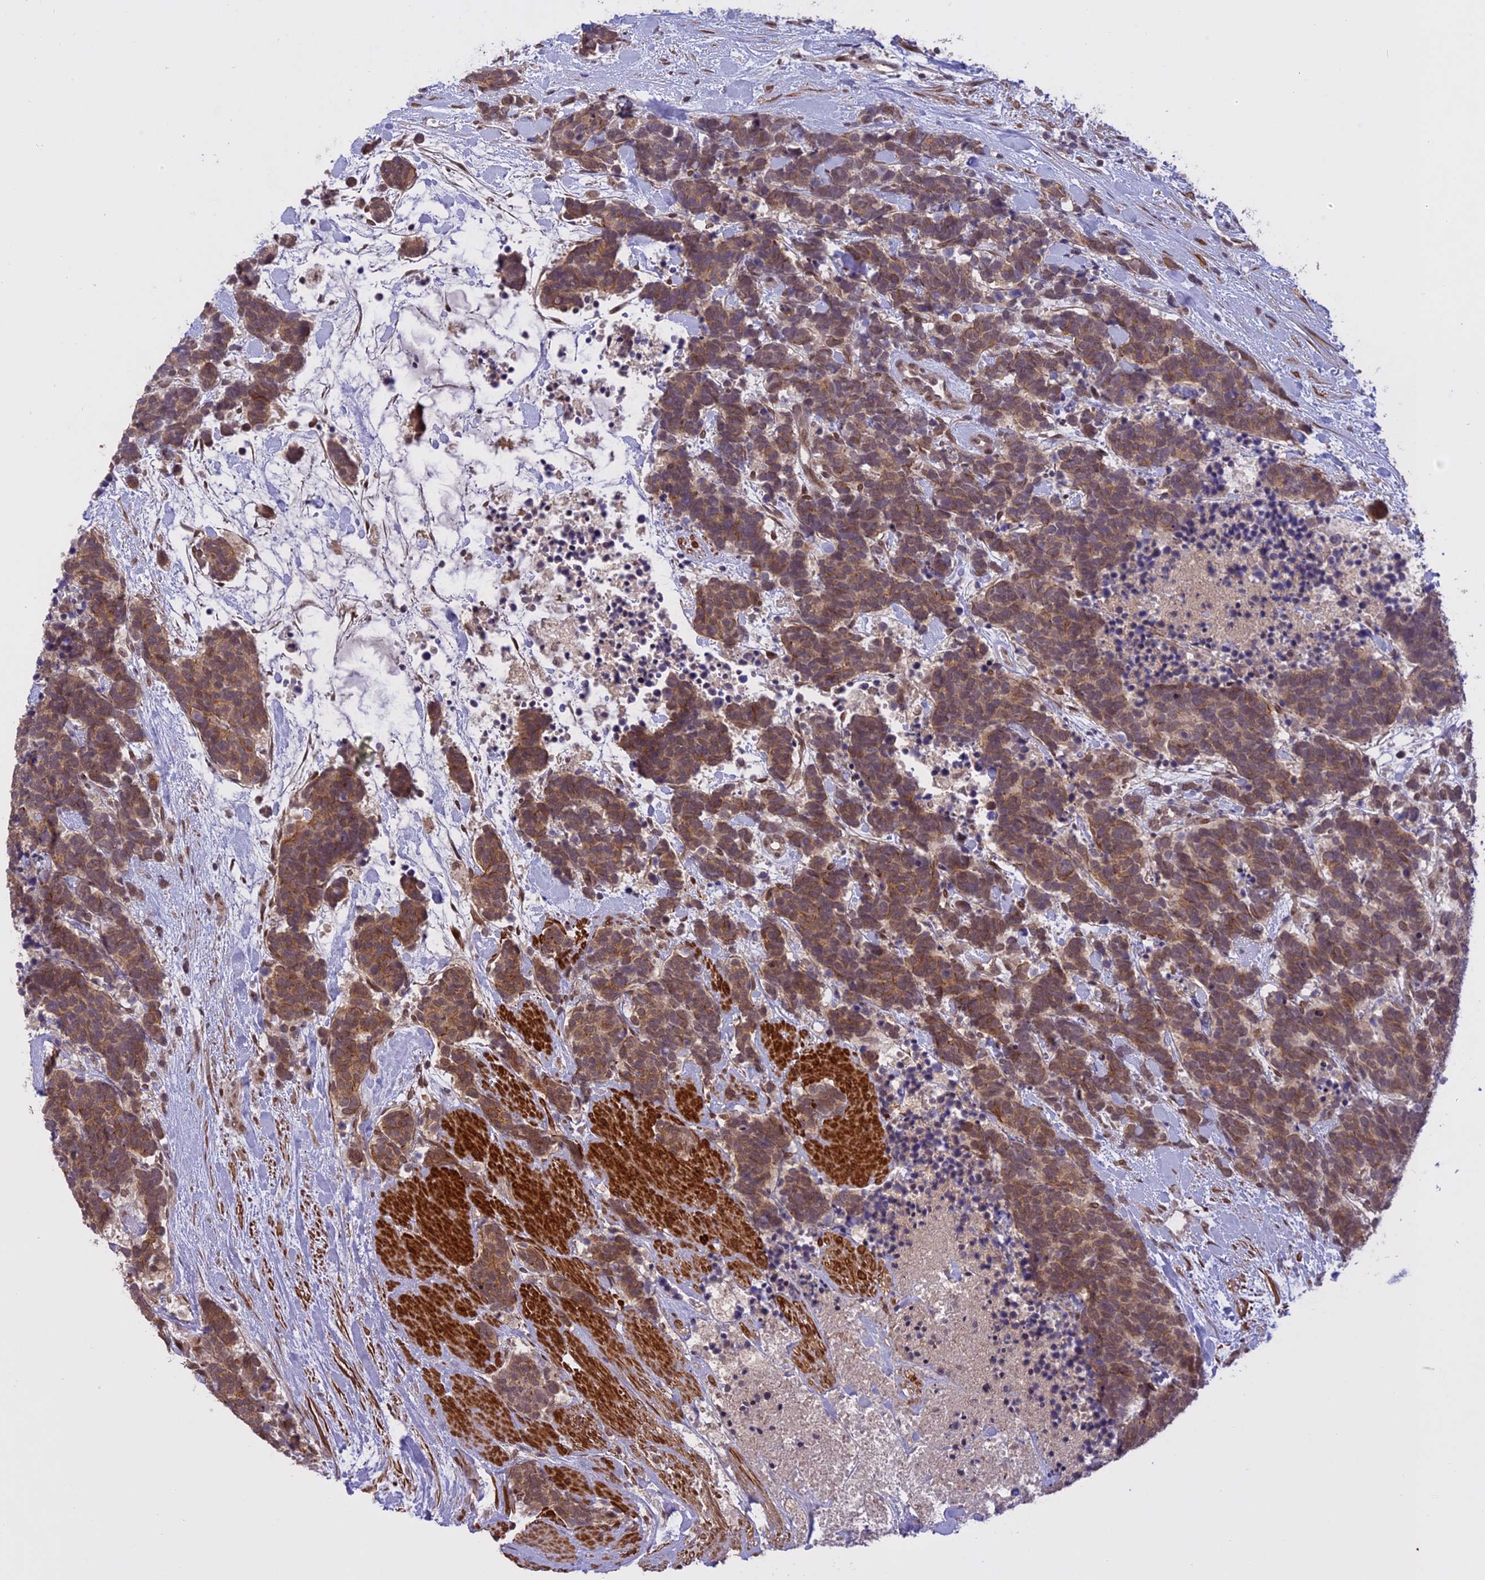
{"staining": {"intensity": "weak", "quantity": "25%-75%", "location": "cytoplasmic/membranous"}, "tissue": "carcinoid", "cell_type": "Tumor cells", "image_type": "cancer", "snomed": [{"axis": "morphology", "description": "Carcinoma, NOS"}, {"axis": "morphology", "description": "Carcinoid, malignant, NOS"}, {"axis": "topography", "description": "Prostate"}], "caption": "A high-resolution micrograph shows immunohistochemistry (IHC) staining of carcinoid, which reveals weak cytoplasmic/membranous staining in approximately 25%-75% of tumor cells. The staining was performed using DAB (3,3'-diaminobenzidine), with brown indicating positive protein expression. Nuclei are stained blue with hematoxylin.", "gene": "PRELID2", "patient": {"sex": "male", "age": 57}}